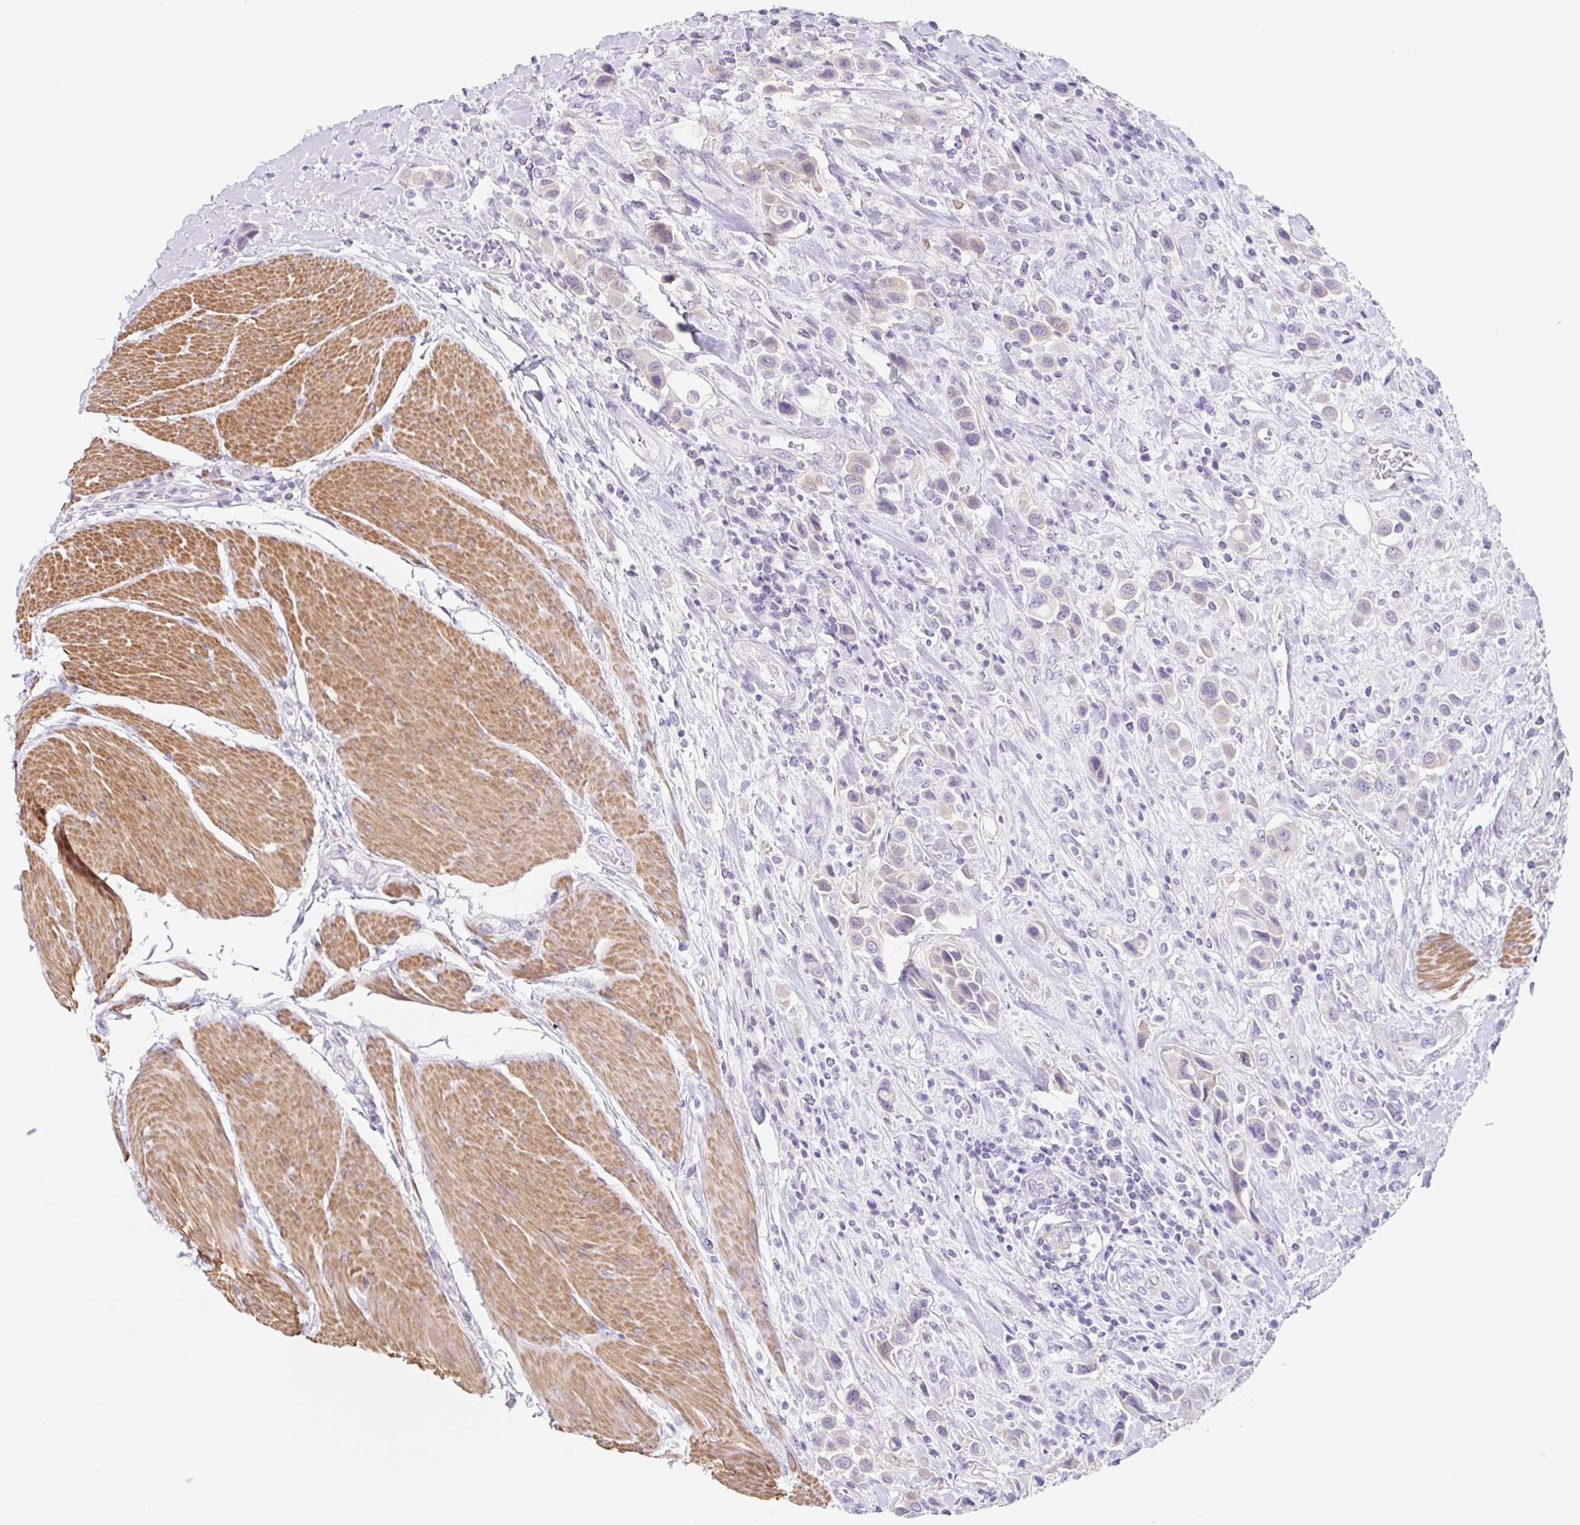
{"staining": {"intensity": "weak", "quantity": "<25%", "location": "cytoplasmic/membranous"}, "tissue": "urothelial cancer", "cell_type": "Tumor cells", "image_type": "cancer", "snomed": [{"axis": "morphology", "description": "Urothelial carcinoma, High grade"}, {"axis": "topography", "description": "Urinary bladder"}], "caption": "Tumor cells show no significant expression in urothelial cancer.", "gene": "DCAF17", "patient": {"sex": "male", "age": 50}}